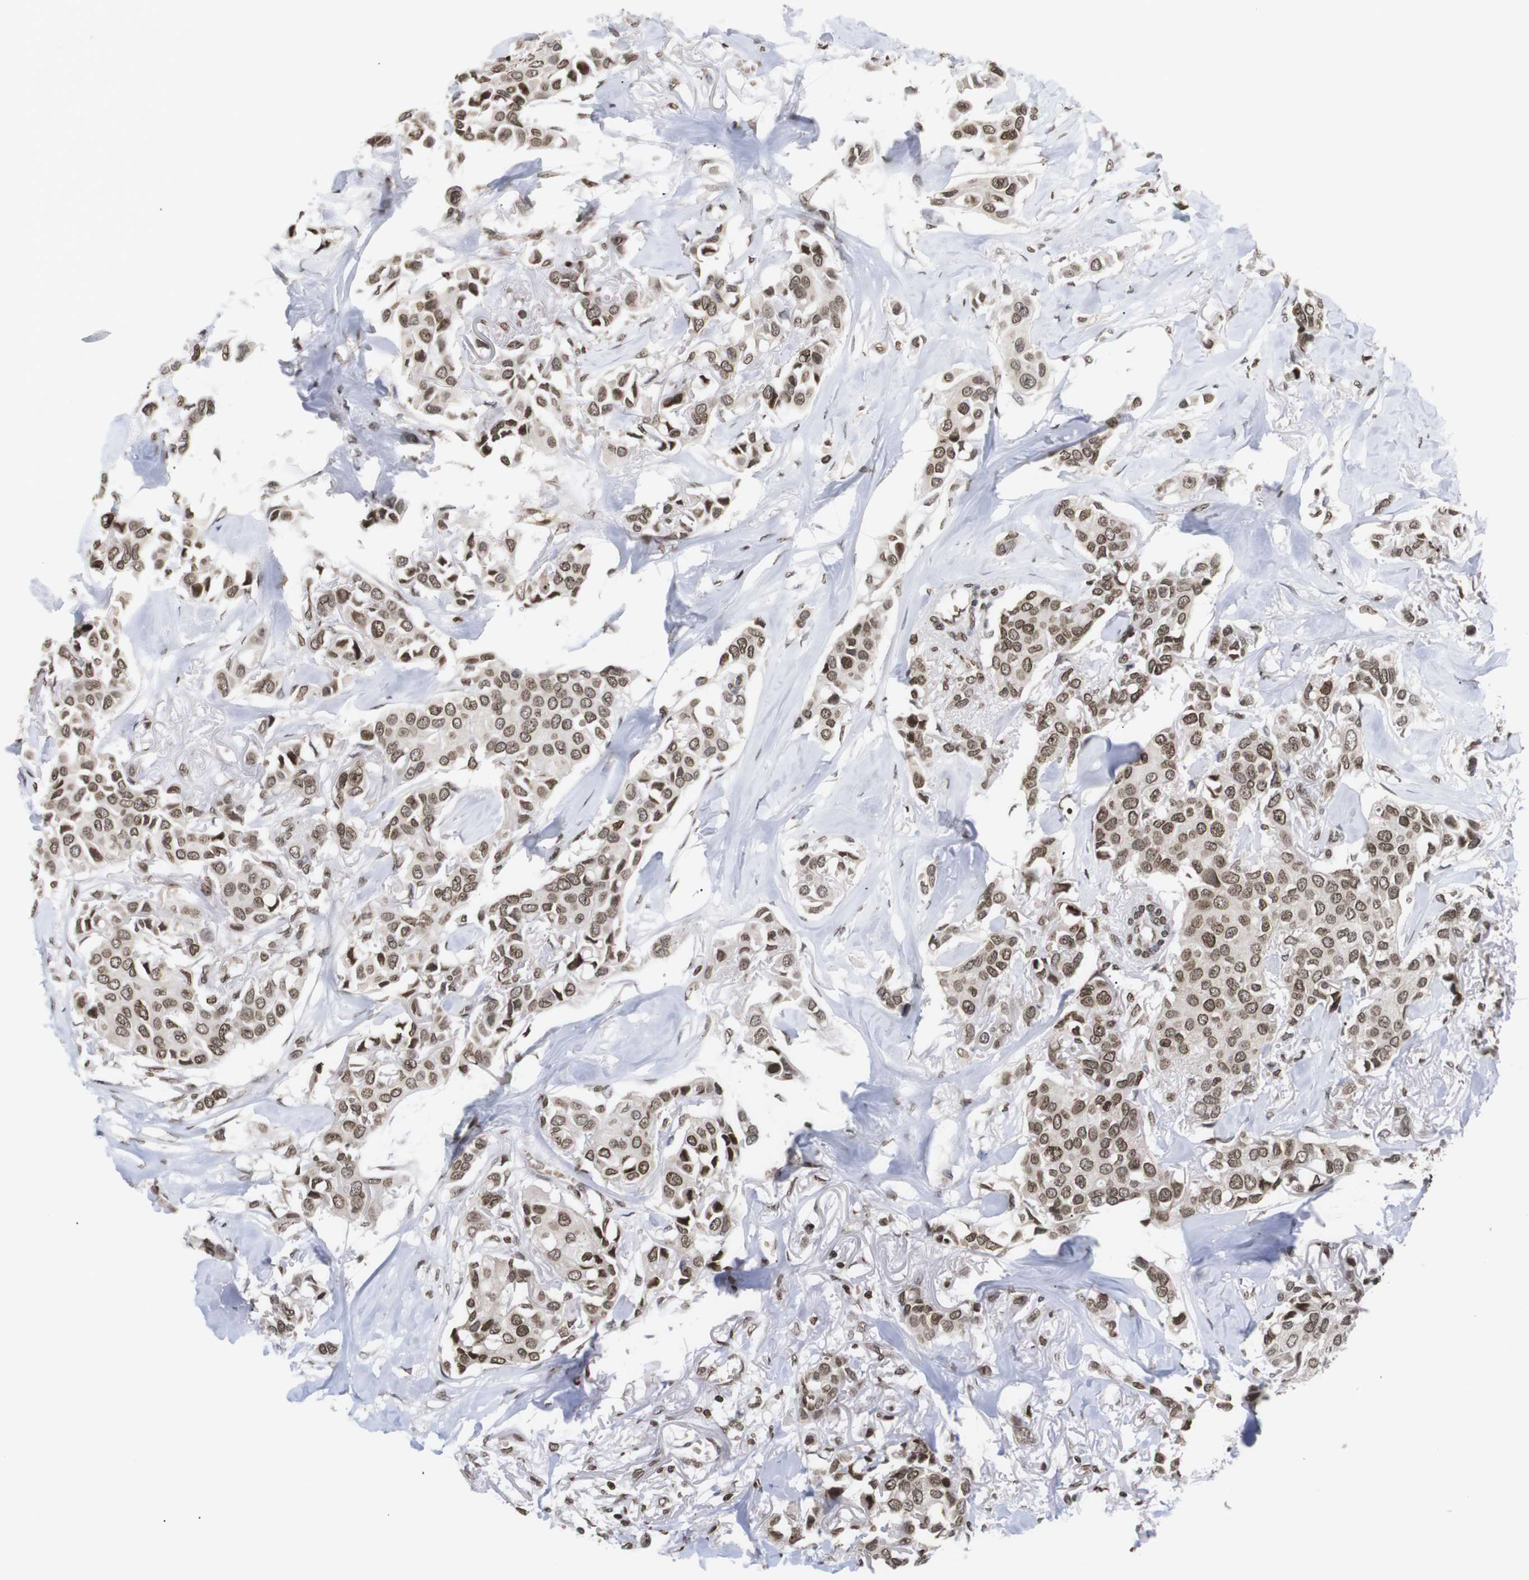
{"staining": {"intensity": "moderate", "quantity": ">75%", "location": "nuclear"}, "tissue": "breast cancer", "cell_type": "Tumor cells", "image_type": "cancer", "snomed": [{"axis": "morphology", "description": "Duct carcinoma"}, {"axis": "topography", "description": "Breast"}], "caption": "A photomicrograph of breast cancer stained for a protein displays moderate nuclear brown staining in tumor cells.", "gene": "ETV5", "patient": {"sex": "female", "age": 80}}